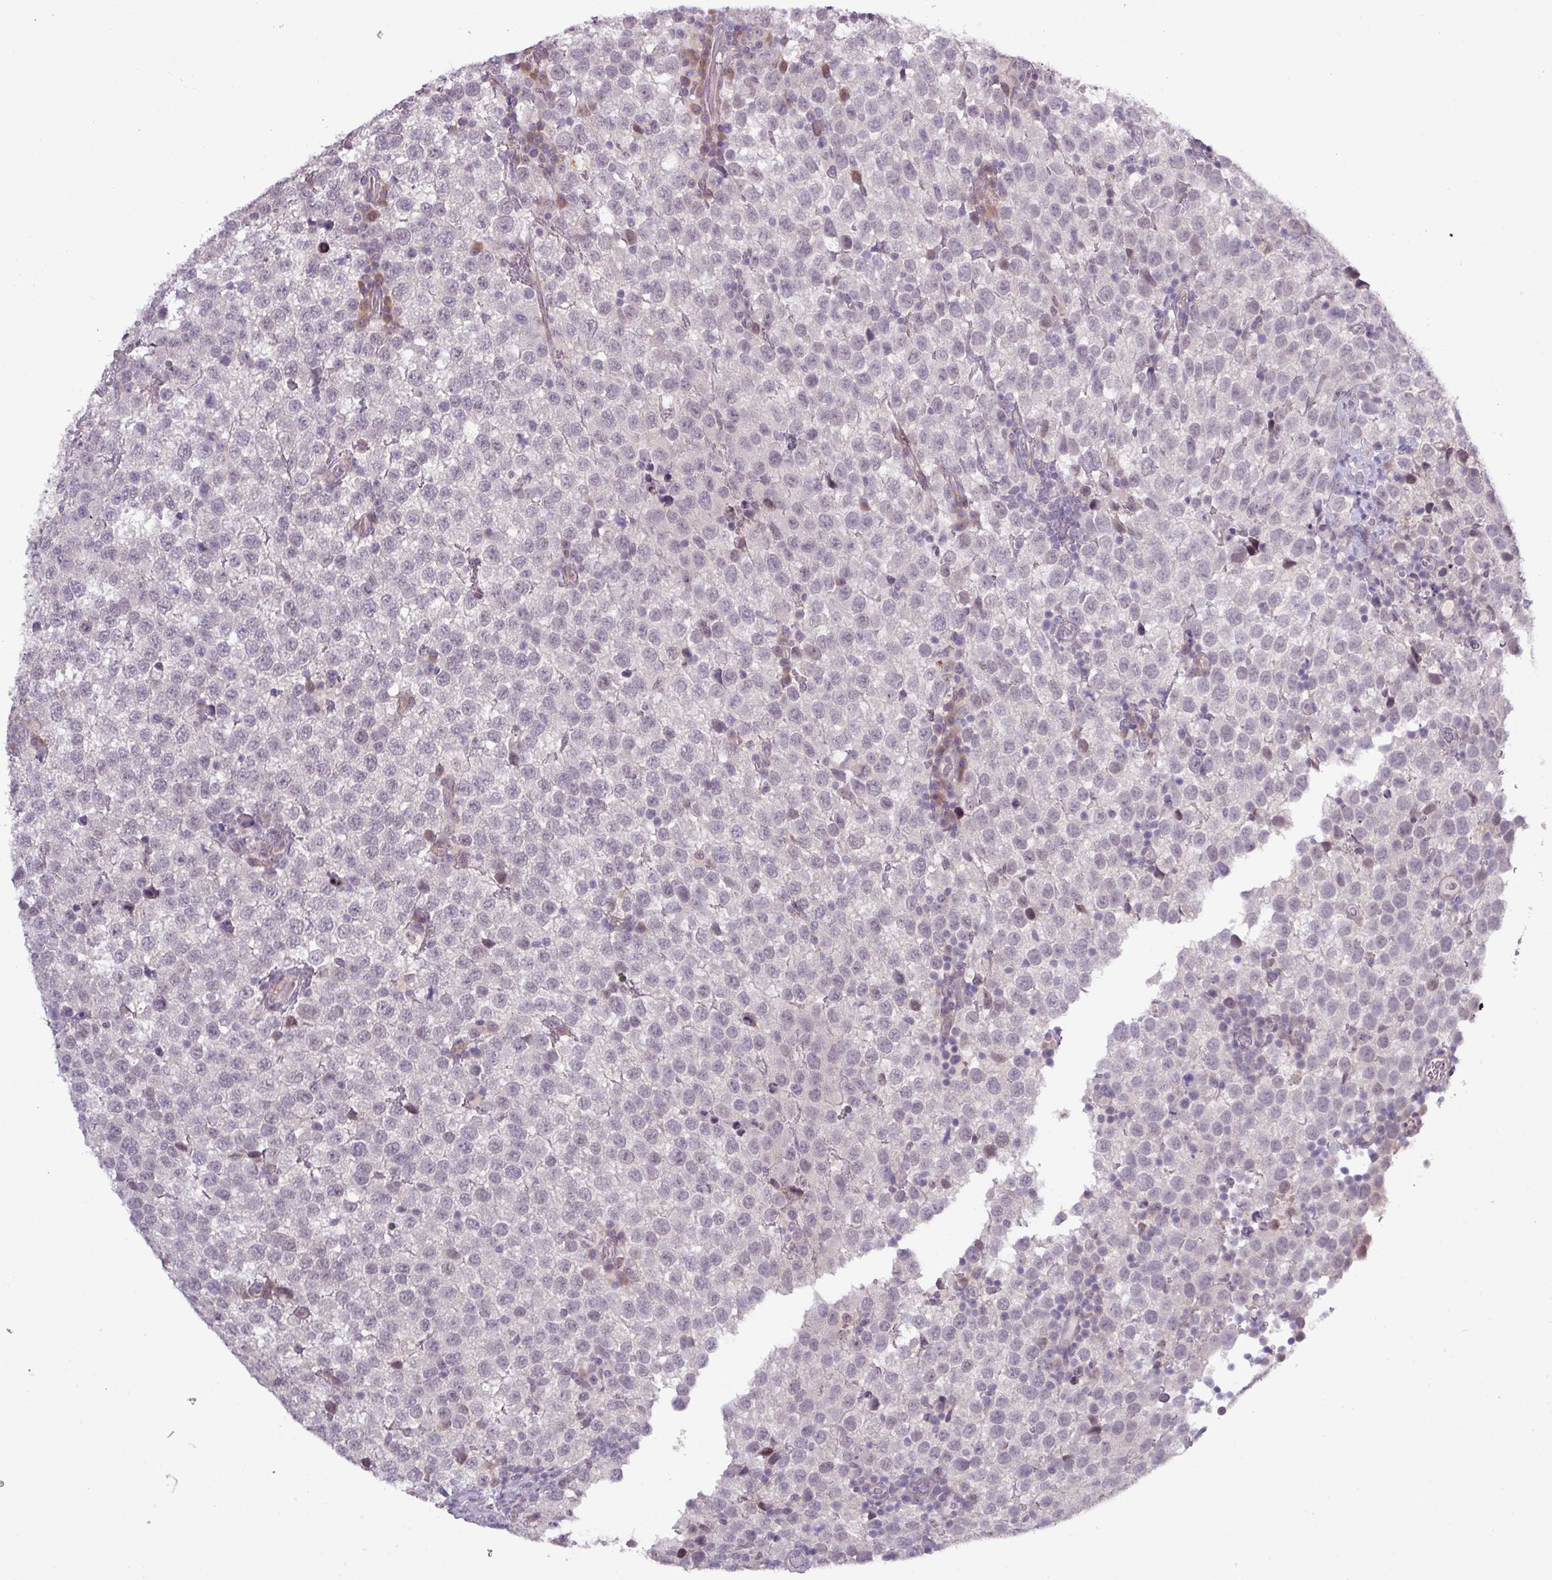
{"staining": {"intensity": "negative", "quantity": "none", "location": "none"}, "tissue": "testis cancer", "cell_type": "Tumor cells", "image_type": "cancer", "snomed": [{"axis": "morphology", "description": "Seminoma, NOS"}, {"axis": "topography", "description": "Testis"}], "caption": "Photomicrograph shows no protein staining in tumor cells of seminoma (testis) tissue.", "gene": "RIPPLY1", "patient": {"sex": "male", "age": 34}}